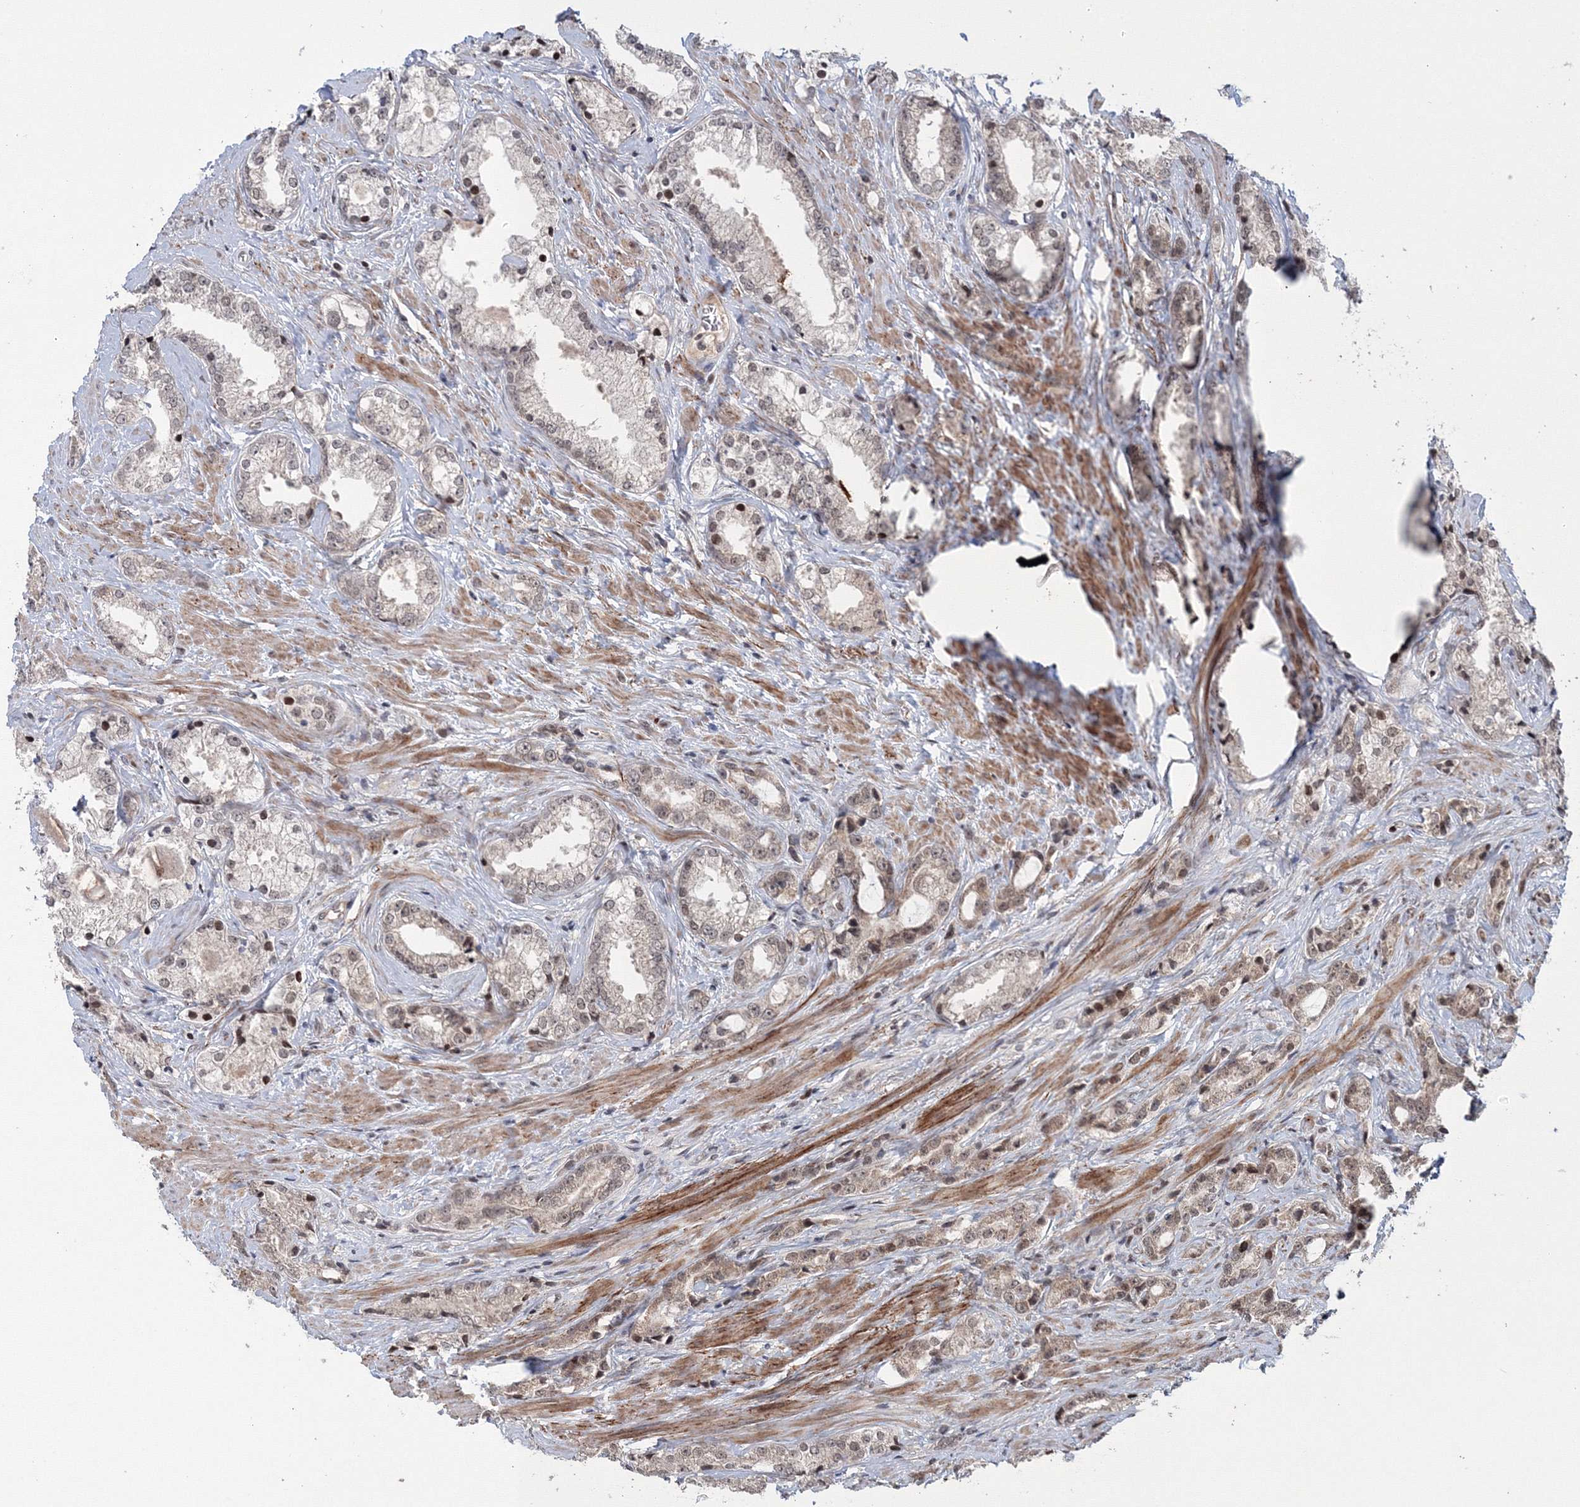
{"staining": {"intensity": "moderate", "quantity": "<25%", "location": "nuclear"}, "tissue": "prostate cancer", "cell_type": "Tumor cells", "image_type": "cancer", "snomed": [{"axis": "morphology", "description": "Adenocarcinoma, High grade"}, {"axis": "topography", "description": "Prostate"}], "caption": "A high-resolution photomicrograph shows IHC staining of prostate cancer, which reveals moderate nuclear expression in about <25% of tumor cells.", "gene": "NOA1", "patient": {"sex": "male", "age": 66}}